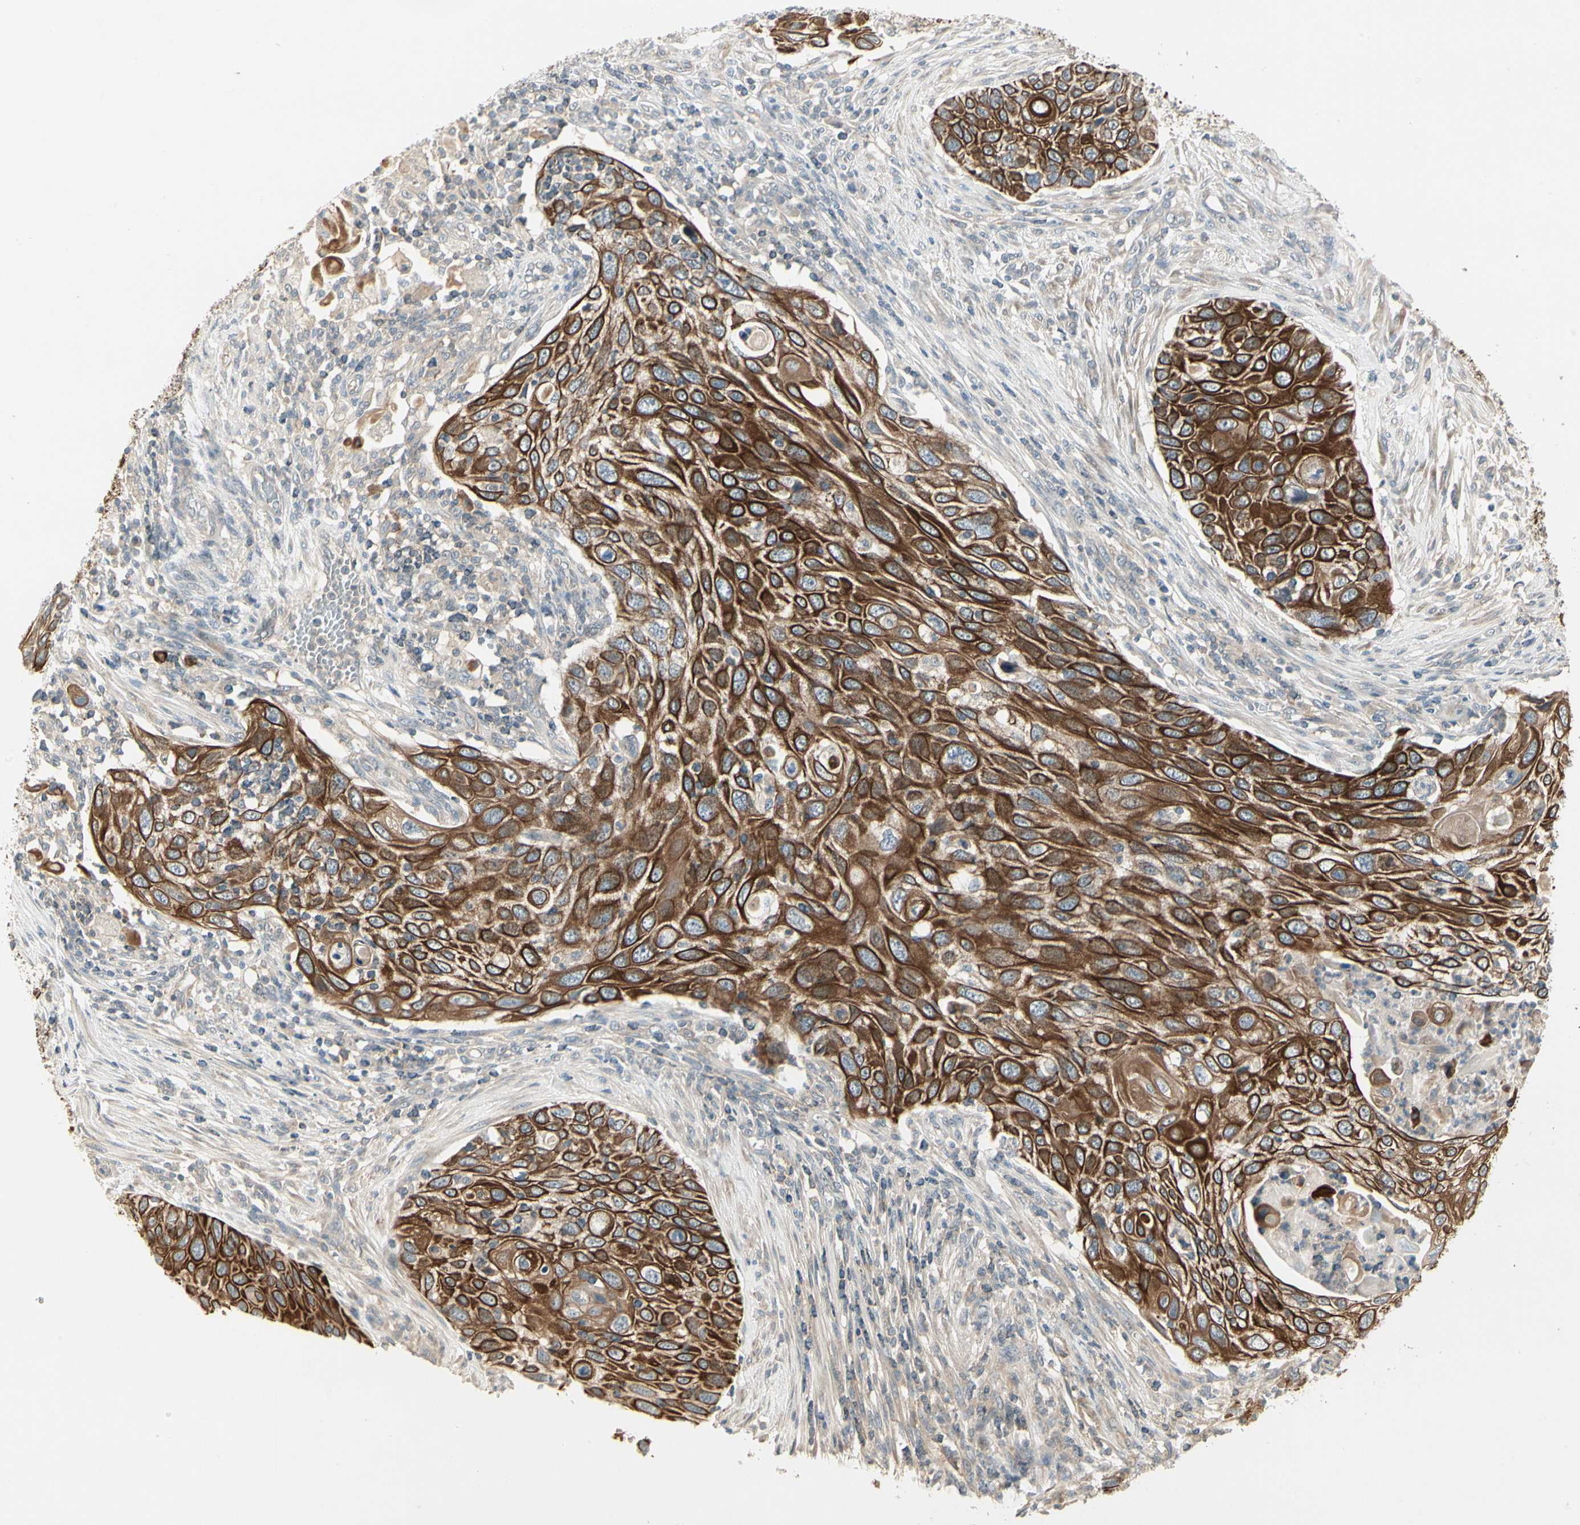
{"staining": {"intensity": "strong", "quantity": ">75%", "location": "cytoplasmic/membranous"}, "tissue": "cervical cancer", "cell_type": "Tumor cells", "image_type": "cancer", "snomed": [{"axis": "morphology", "description": "Squamous cell carcinoma, NOS"}, {"axis": "topography", "description": "Cervix"}], "caption": "The micrograph exhibits immunohistochemical staining of cervical cancer (squamous cell carcinoma). There is strong cytoplasmic/membranous expression is appreciated in about >75% of tumor cells.", "gene": "ZFP36", "patient": {"sex": "female", "age": 70}}